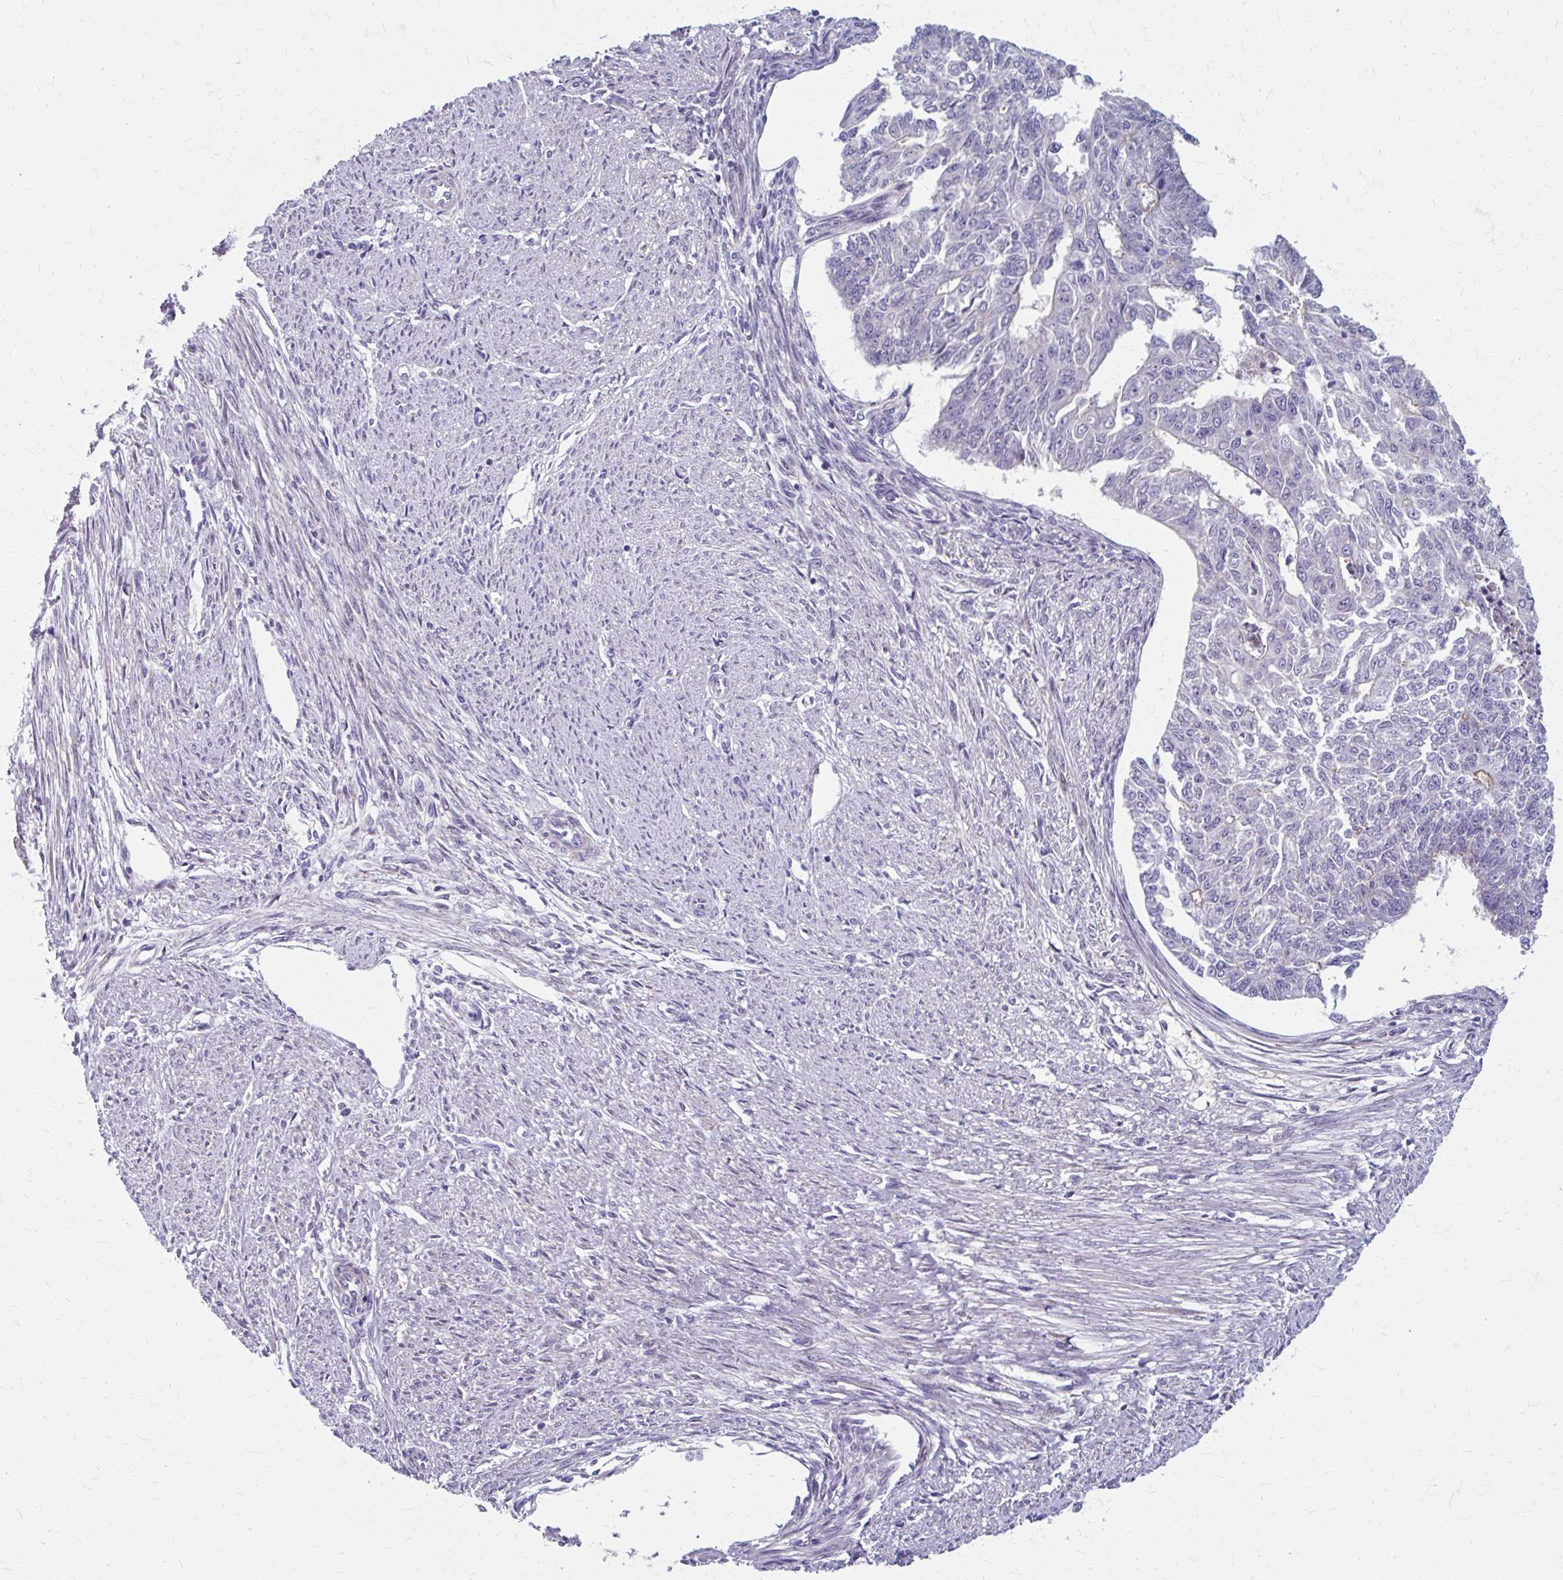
{"staining": {"intensity": "negative", "quantity": "none", "location": "none"}, "tissue": "endometrial cancer", "cell_type": "Tumor cells", "image_type": "cancer", "snomed": [{"axis": "morphology", "description": "Adenocarcinoma, NOS"}, {"axis": "topography", "description": "Endometrium"}], "caption": "Adenocarcinoma (endometrial) was stained to show a protein in brown. There is no significant positivity in tumor cells.", "gene": "ZNF555", "patient": {"sex": "female", "age": 32}}